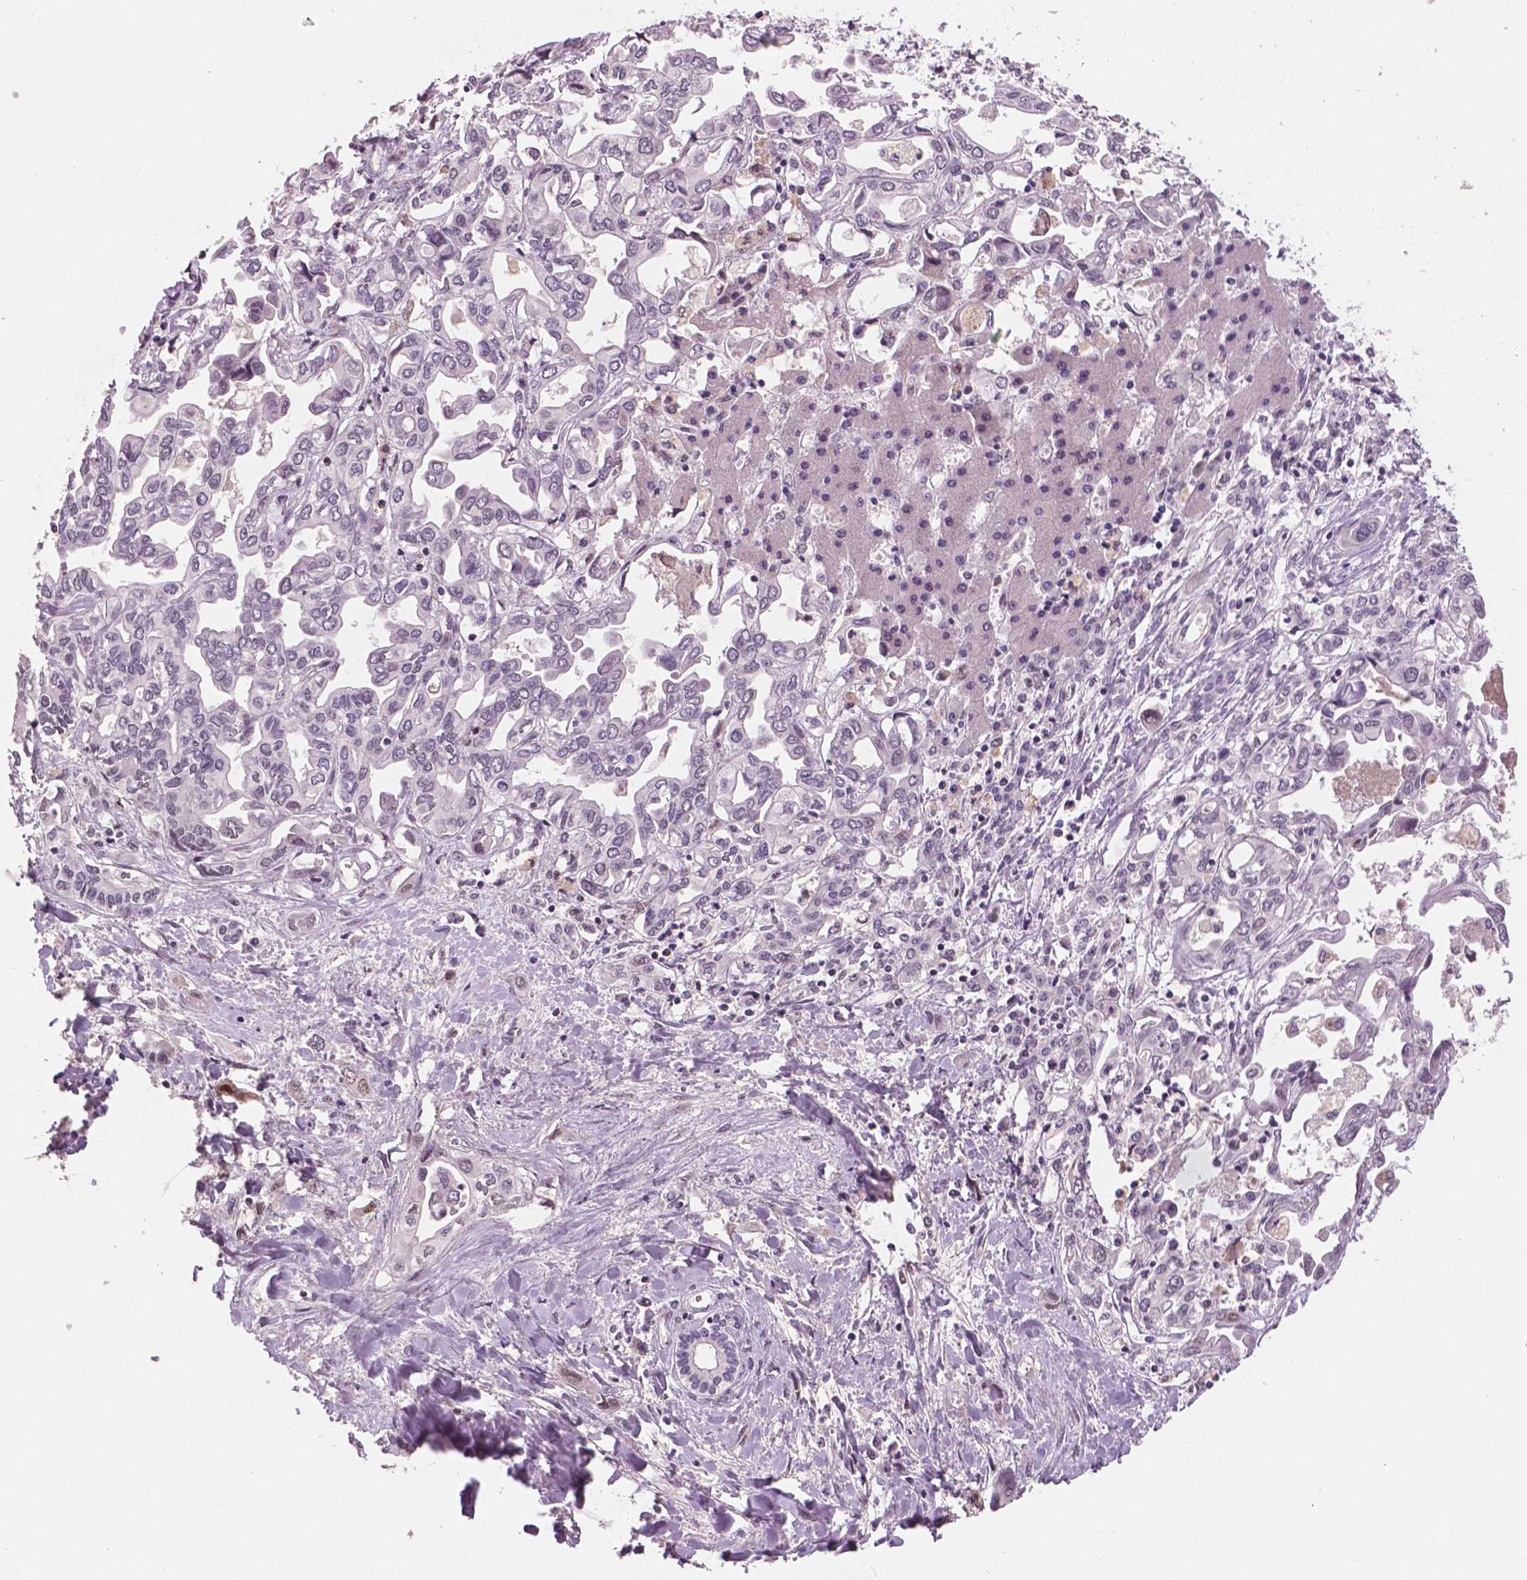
{"staining": {"intensity": "negative", "quantity": "none", "location": "none"}, "tissue": "liver cancer", "cell_type": "Tumor cells", "image_type": "cancer", "snomed": [{"axis": "morphology", "description": "Cholangiocarcinoma"}, {"axis": "topography", "description": "Liver"}], "caption": "Tumor cells are negative for protein expression in human liver cancer (cholangiocarcinoma).", "gene": "STAT3", "patient": {"sex": "female", "age": 64}}